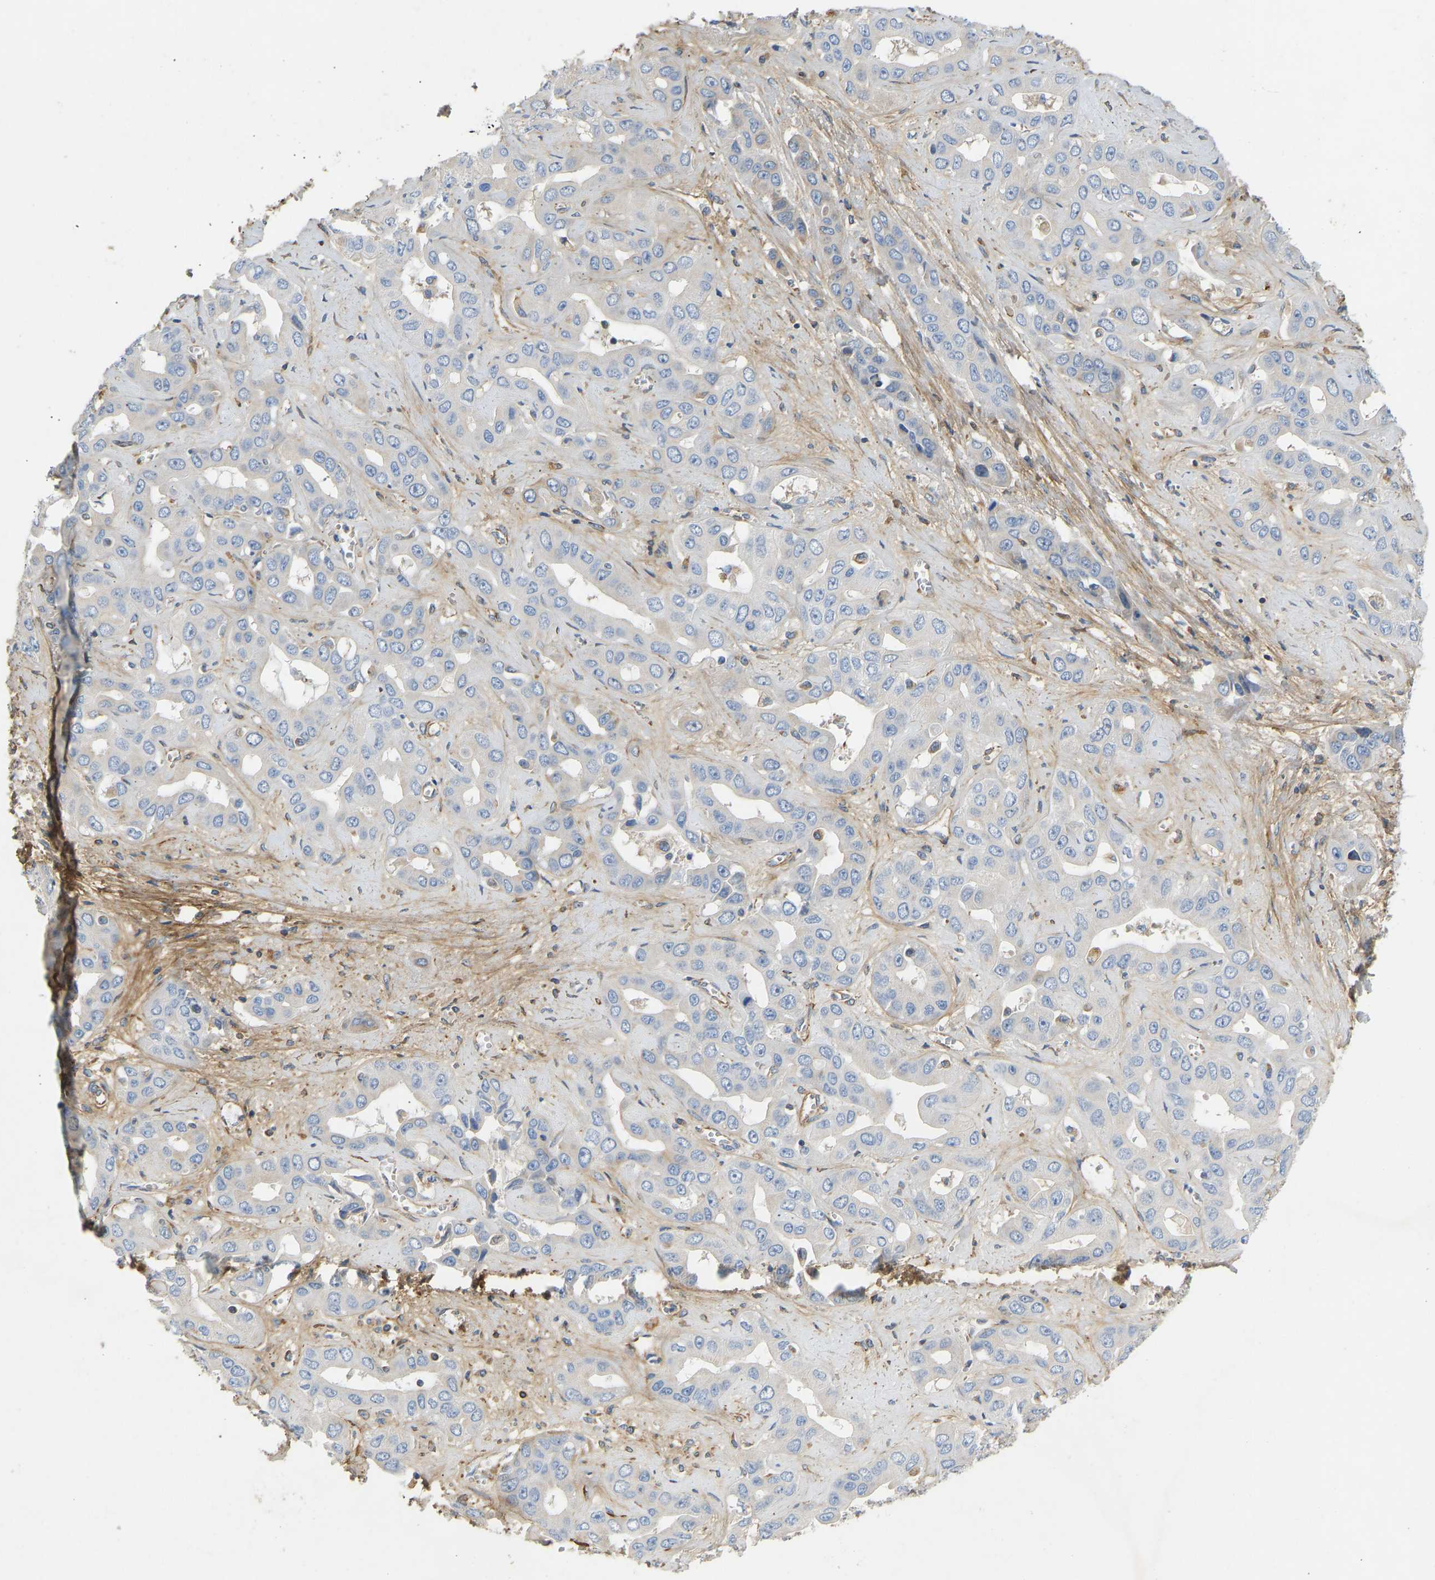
{"staining": {"intensity": "negative", "quantity": "none", "location": "none"}, "tissue": "liver cancer", "cell_type": "Tumor cells", "image_type": "cancer", "snomed": [{"axis": "morphology", "description": "Cholangiocarcinoma"}, {"axis": "topography", "description": "Liver"}], "caption": "A histopathology image of liver cholangiocarcinoma stained for a protein shows no brown staining in tumor cells.", "gene": "TECTA", "patient": {"sex": "female", "age": 52}}